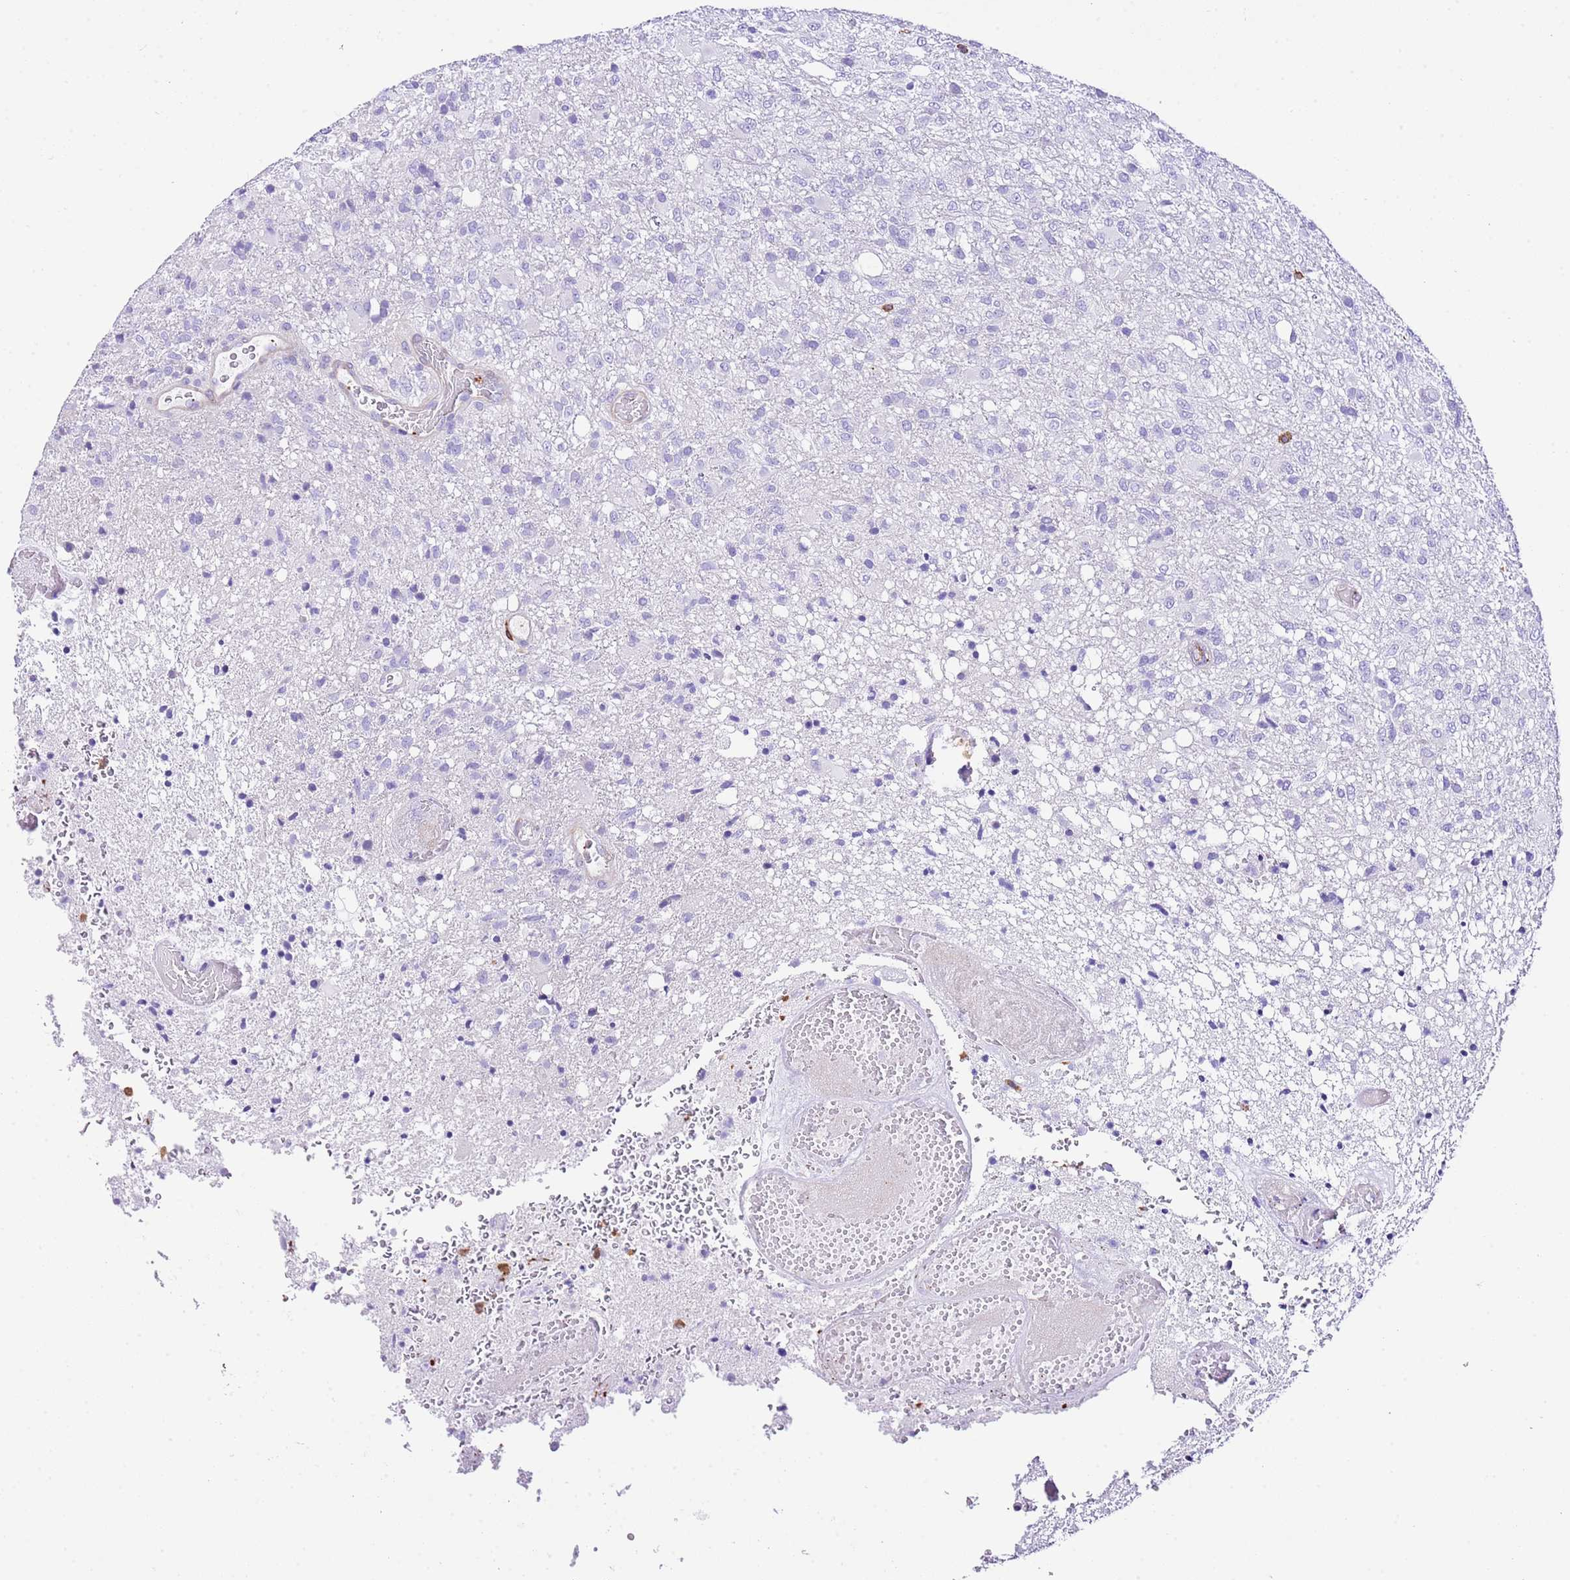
{"staining": {"intensity": "negative", "quantity": "none", "location": "none"}, "tissue": "glioma", "cell_type": "Tumor cells", "image_type": "cancer", "snomed": [{"axis": "morphology", "description": "Glioma, malignant, High grade"}, {"axis": "topography", "description": "Brain"}], "caption": "DAB (3,3'-diaminobenzidine) immunohistochemical staining of glioma shows no significant positivity in tumor cells.", "gene": "CNN2", "patient": {"sex": "female", "age": 74}}